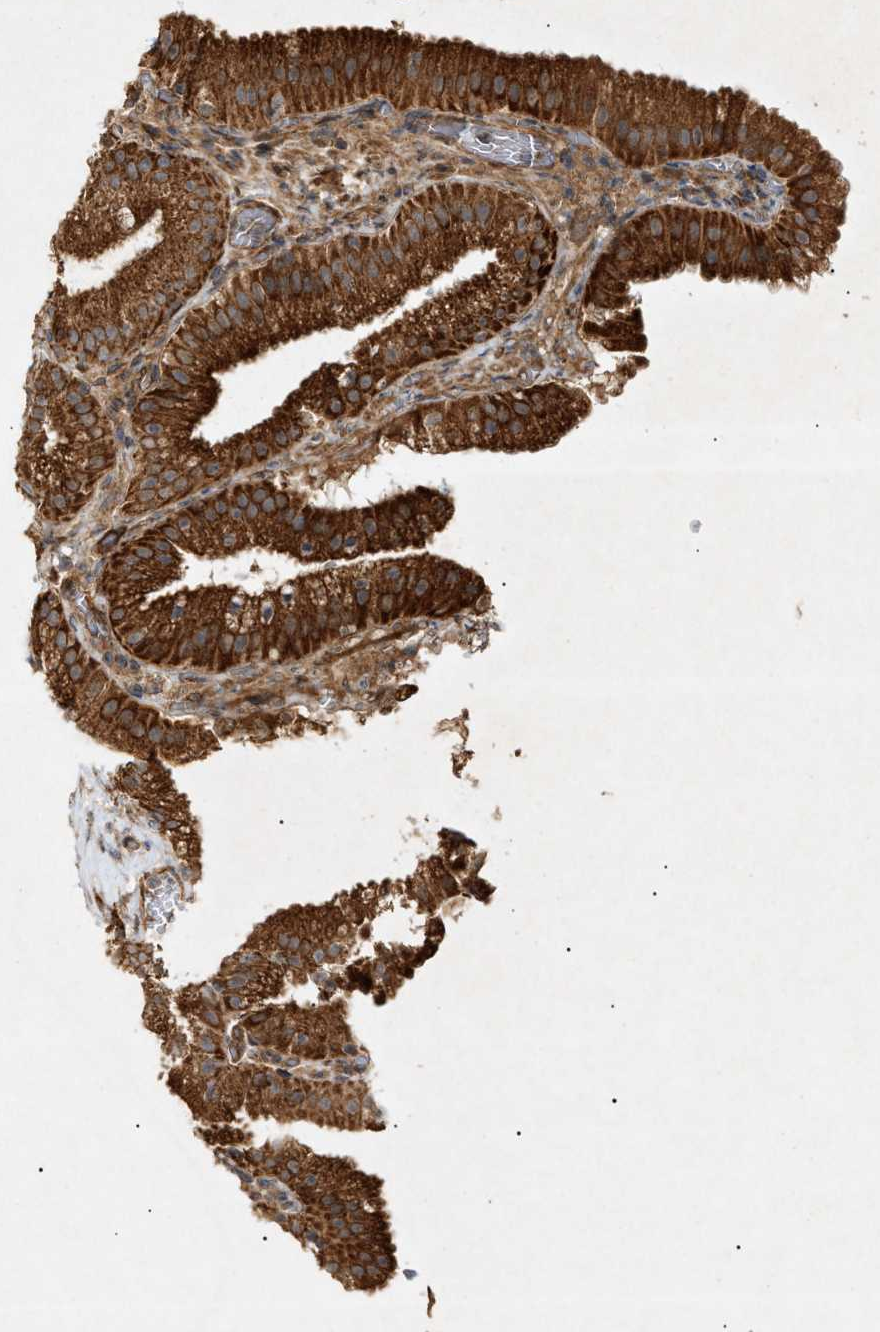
{"staining": {"intensity": "strong", "quantity": ">75%", "location": "cytoplasmic/membranous"}, "tissue": "gallbladder", "cell_type": "Glandular cells", "image_type": "normal", "snomed": [{"axis": "morphology", "description": "Normal tissue, NOS"}, {"axis": "topography", "description": "Gallbladder"}], "caption": "Normal gallbladder exhibits strong cytoplasmic/membranous positivity in approximately >75% of glandular cells, visualized by immunohistochemistry.", "gene": "MTCH1", "patient": {"sex": "male", "age": 54}}